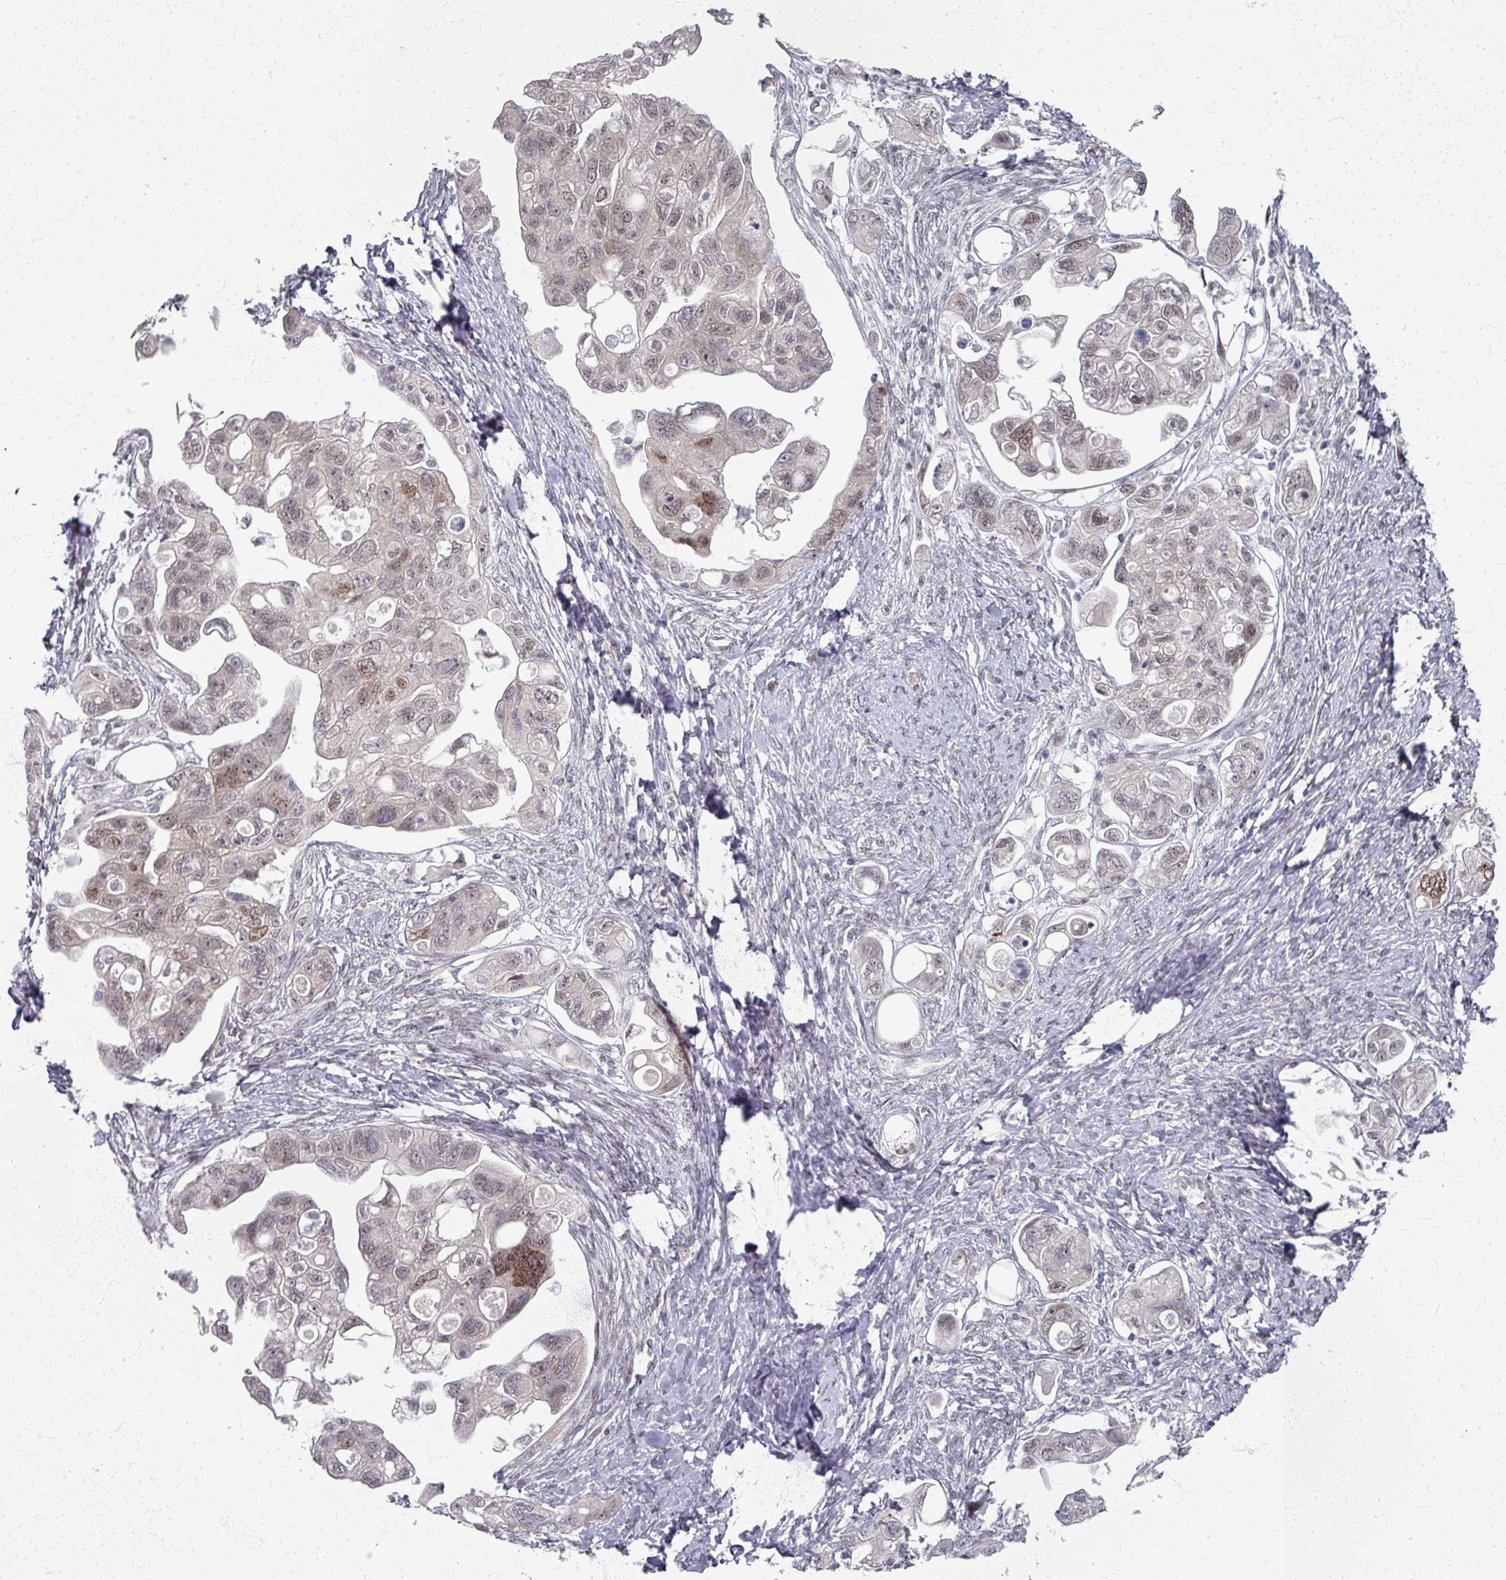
{"staining": {"intensity": "moderate", "quantity": "25%-75%", "location": "nuclear"}, "tissue": "ovarian cancer", "cell_type": "Tumor cells", "image_type": "cancer", "snomed": [{"axis": "morphology", "description": "Carcinoma, NOS"}, {"axis": "morphology", "description": "Cystadenocarcinoma, serous, NOS"}, {"axis": "topography", "description": "Ovary"}], "caption": "IHC (DAB) staining of human ovarian serous cystadenocarcinoma shows moderate nuclear protein staining in about 25%-75% of tumor cells.", "gene": "PSKH1", "patient": {"sex": "female", "age": 69}}